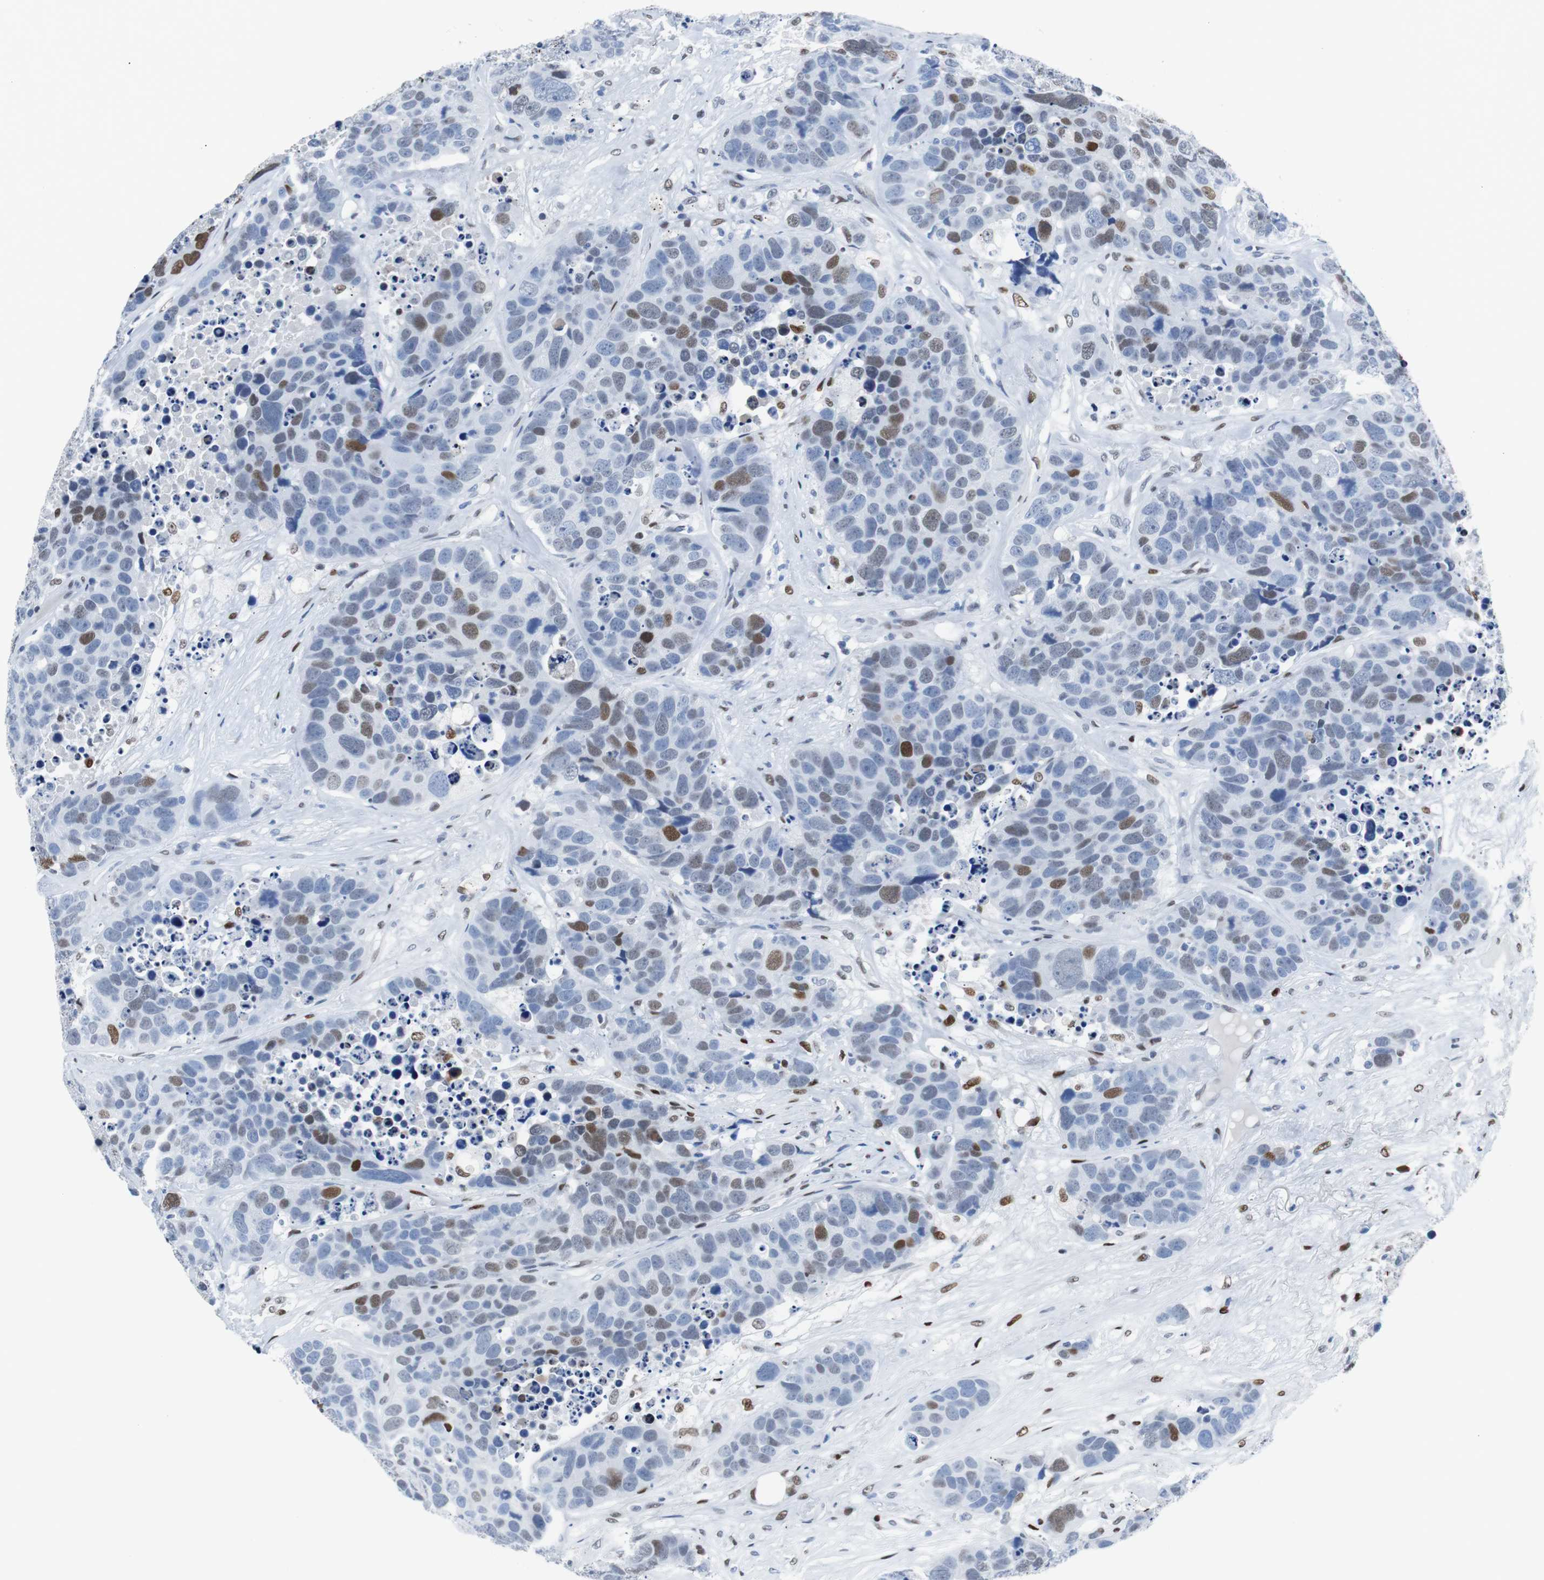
{"staining": {"intensity": "moderate", "quantity": "25%-75%", "location": "nuclear"}, "tissue": "carcinoid", "cell_type": "Tumor cells", "image_type": "cancer", "snomed": [{"axis": "morphology", "description": "Carcinoid, malignant, NOS"}, {"axis": "topography", "description": "Lung"}], "caption": "The photomicrograph exhibits staining of malignant carcinoid, revealing moderate nuclear protein staining (brown color) within tumor cells.", "gene": "JUN", "patient": {"sex": "male", "age": 60}}